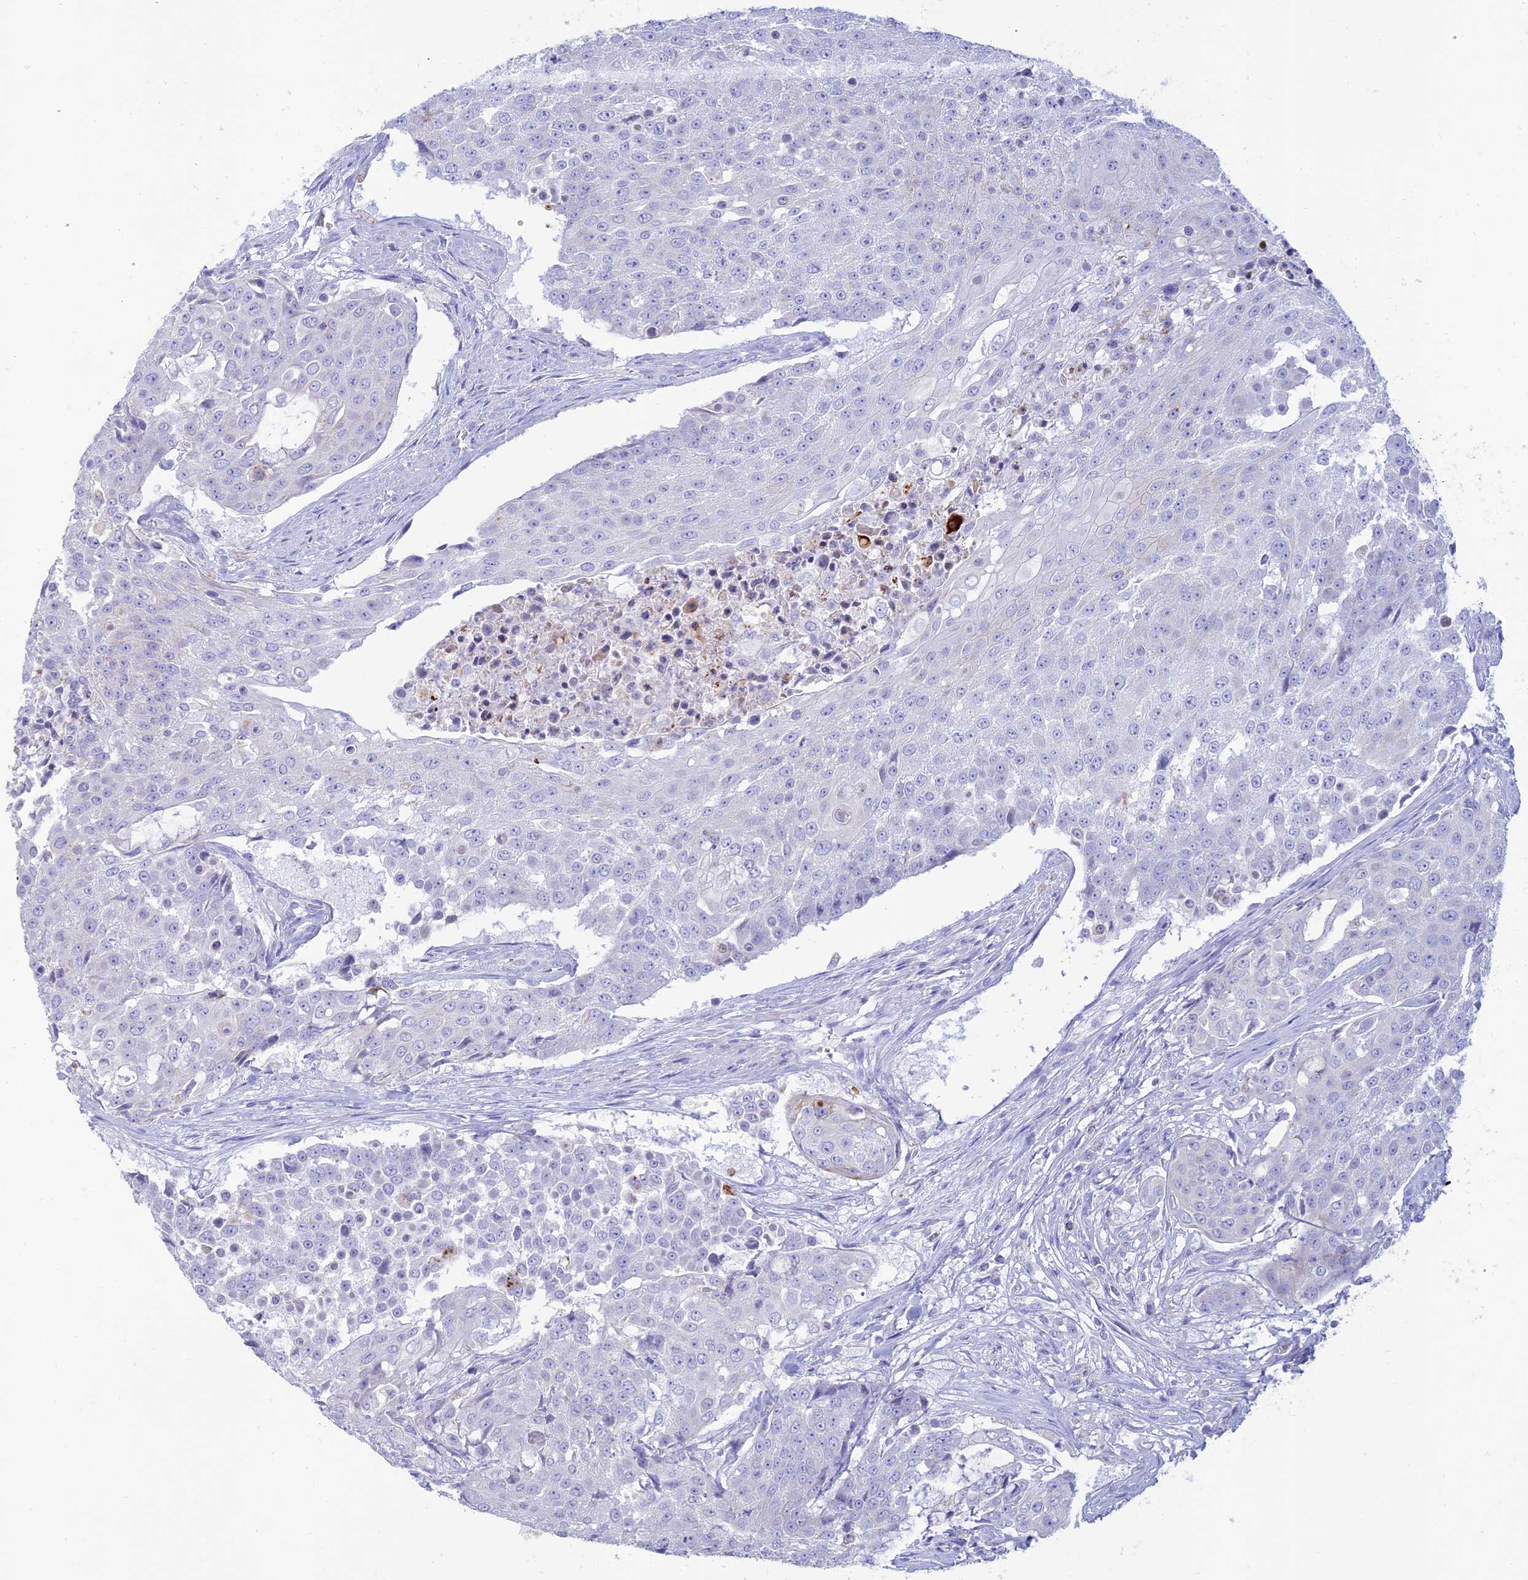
{"staining": {"intensity": "negative", "quantity": "none", "location": "none"}, "tissue": "urothelial cancer", "cell_type": "Tumor cells", "image_type": "cancer", "snomed": [{"axis": "morphology", "description": "Urothelial carcinoma, High grade"}, {"axis": "topography", "description": "Urinary bladder"}], "caption": "Tumor cells show no significant expression in urothelial cancer.", "gene": "MAL2", "patient": {"sex": "female", "age": 63}}